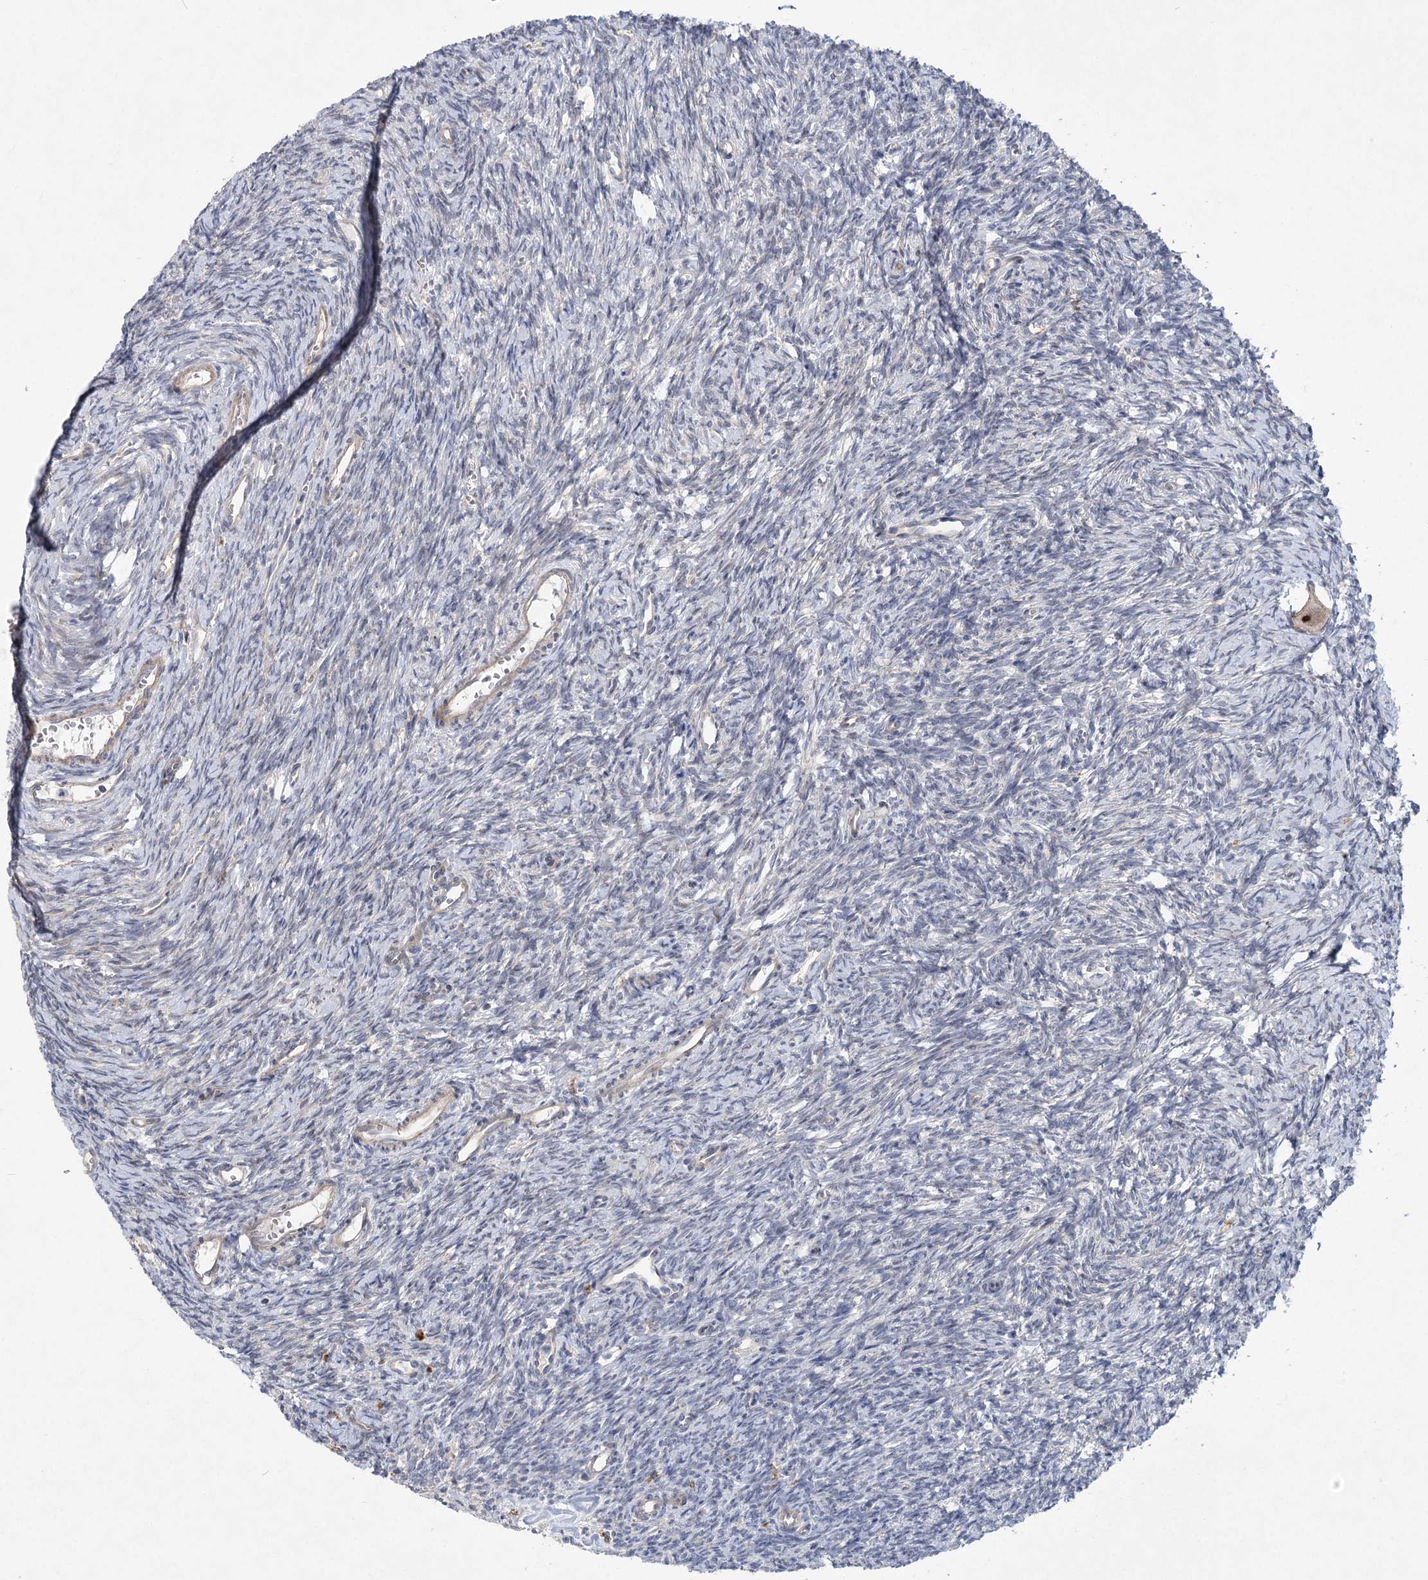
{"staining": {"intensity": "negative", "quantity": "none", "location": "none"}, "tissue": "ovary", "cell_type": "Follicle cells", "image_type": "normal", "snomed": [{"axis": "morphology", "description": "Normal tissue, NOS"}, {"axis": "topography", "description": "Ovary"}], "caption": "This is an immunohistochemistry histopathology image of benign ovary. There is no positivity in follicle cells.", "gene": "SCN11A", "patient": {"sex": "female", "age": 39}}